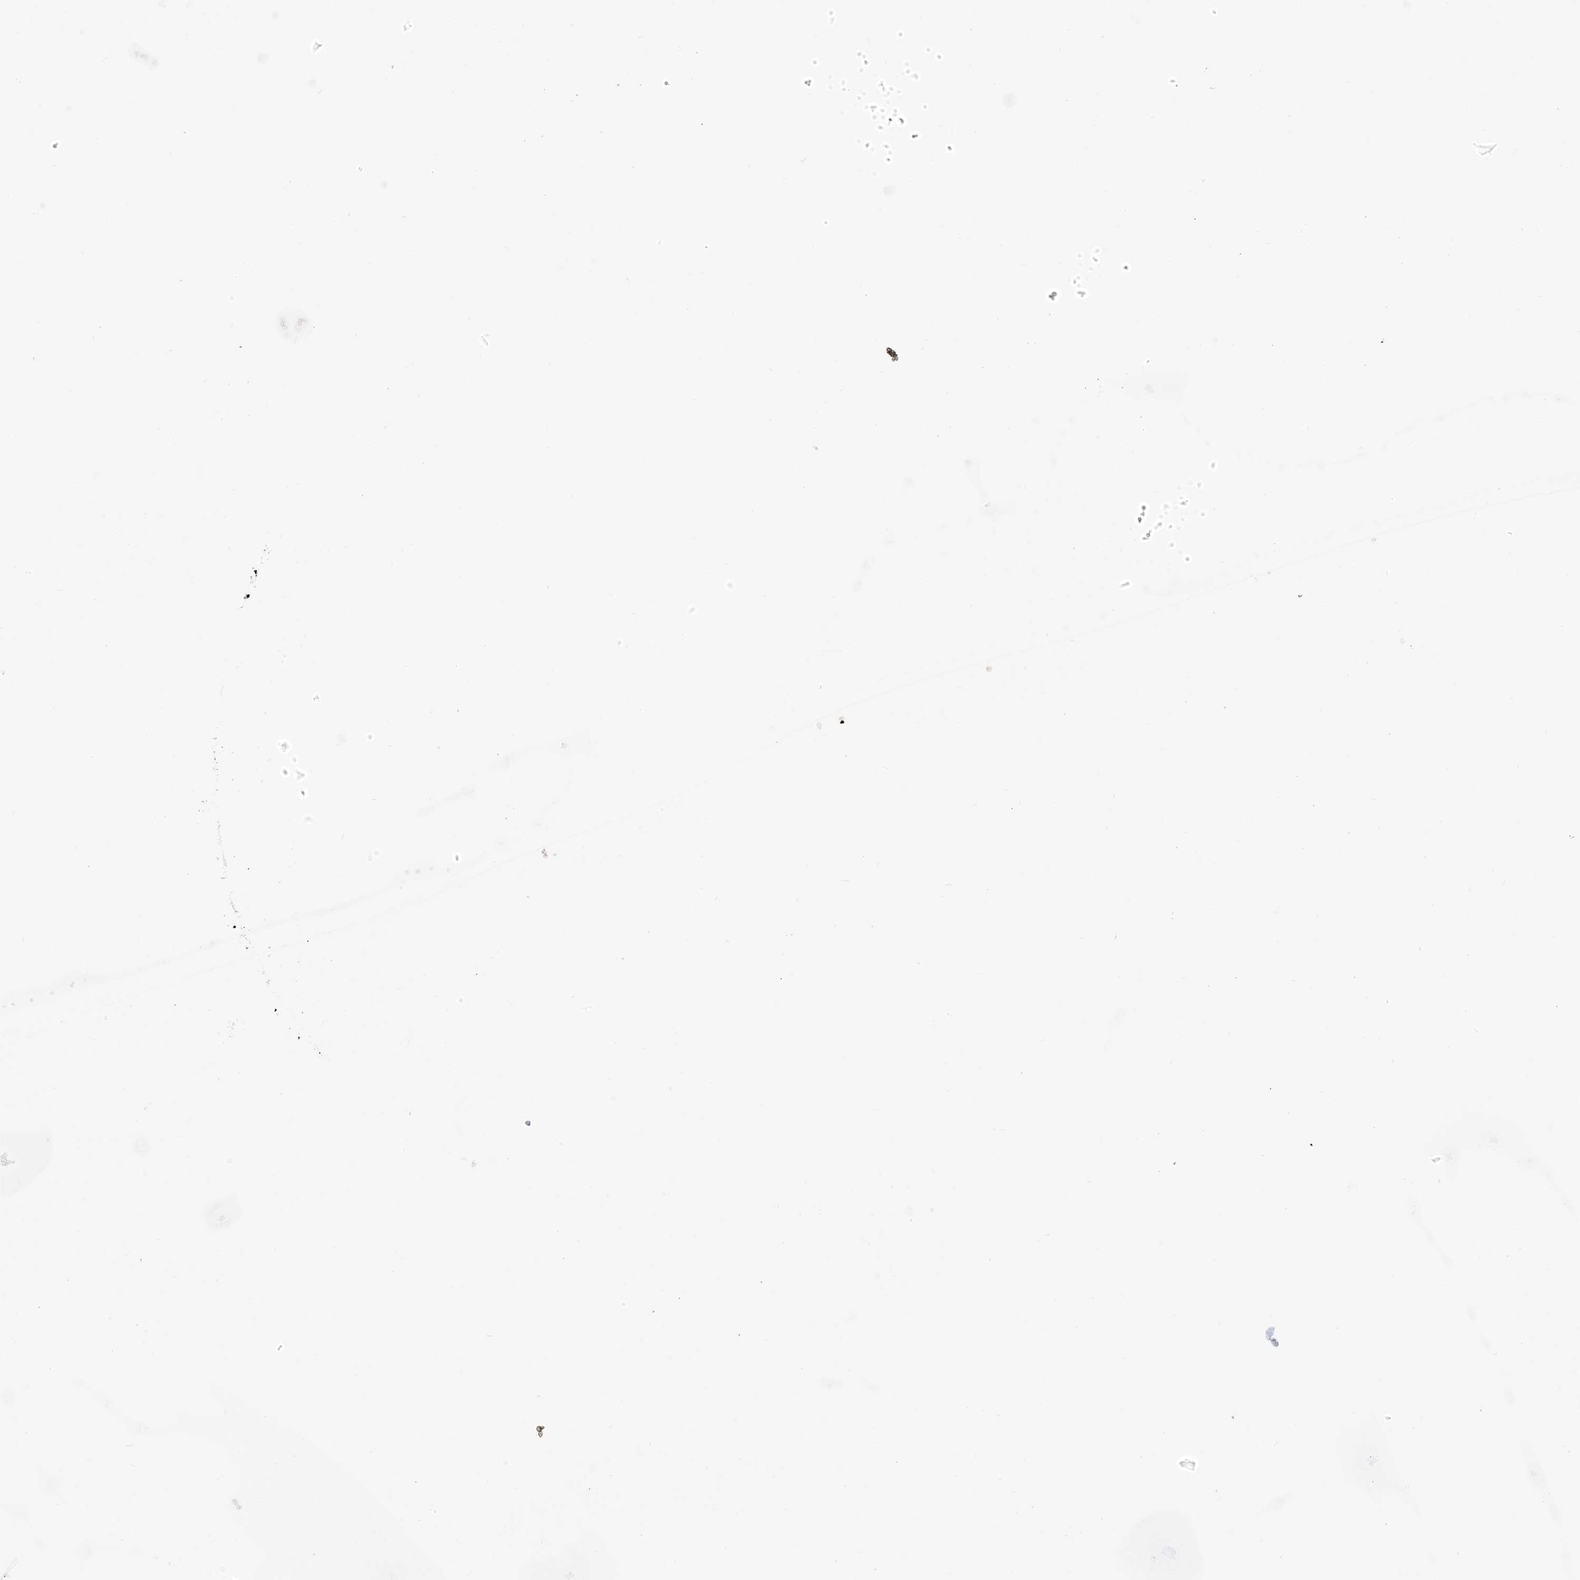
{"staining": {"intensity": "weak", "quantity": "<25%", "location": "cytoplasmic/membranous"}, "tissue": "liver cancer", "cell_type": "Tumor cells", "image_type": "cancer", "snomed": [{"axis": "morphology", "description": "Normal tissue, NOS"}, {"axis": "morphology", "description": "Cholangiocarcinoma"}, {"axis": "topography", "description": "Liver"}, {"axis": "topography", "description": "Peripheral nerve tissue"}], "caption": "An image of liver cancer (cholangiocarcinoma) stained for a protein shows no brown staining in tumor cells.", "gene": "IBA57", "patient": {"sex": "female", "age": 73}}